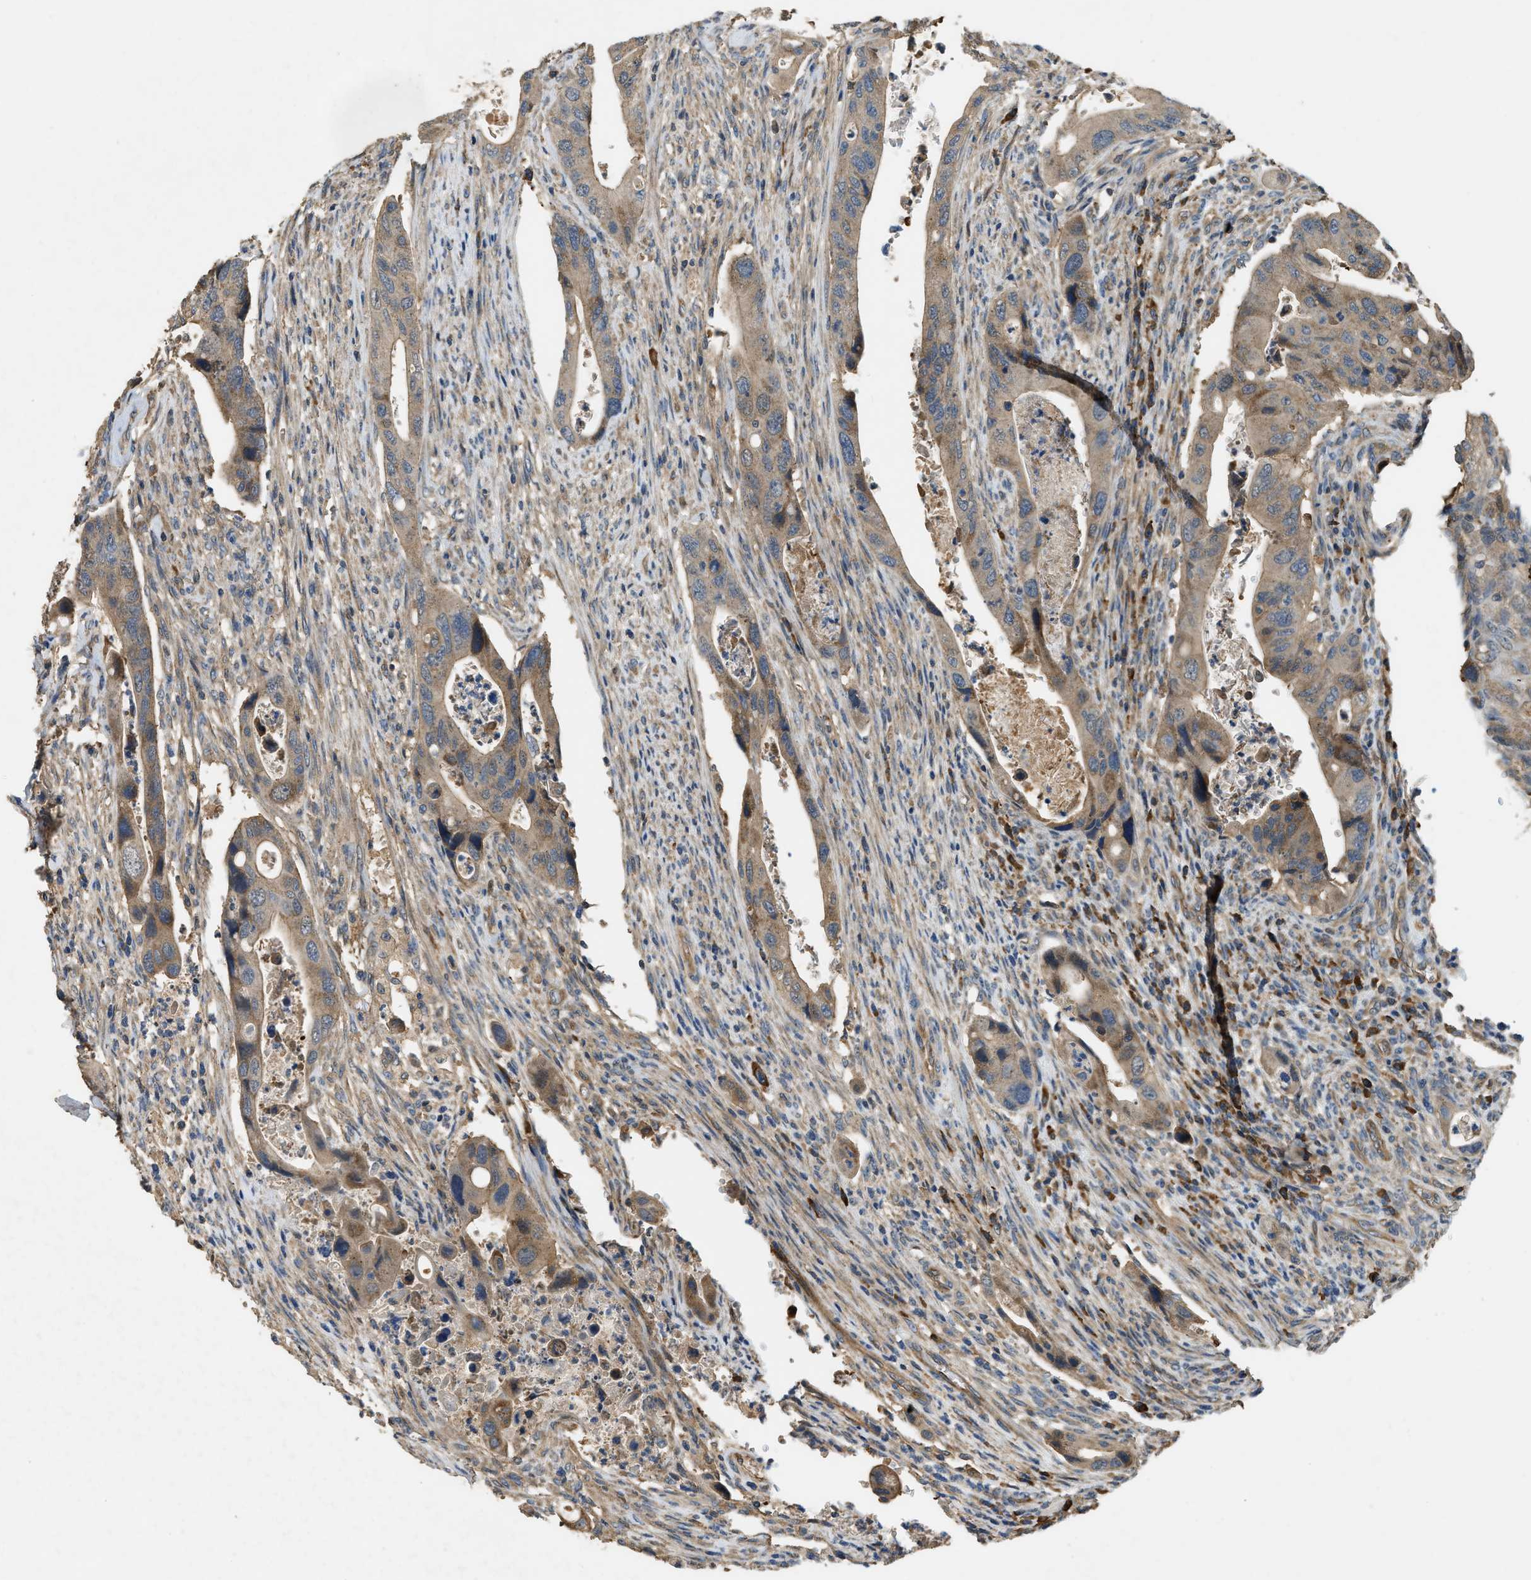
{"staining": {"intensity": "moderate", "quantity": ">75%", "location": "cytoplasmic/membranous"}, "tissue": "colorectal cancer", "cell_type": "Tumor cells", "image_type": "cancer", "snomed": [{"axis": "morphology", "description": "Adenocarcinoma, NOS"}, {"axis": "topography", "description": "Rectum"}], "caption": "Moderate cytoplasmic/membranous positivity is present in about >75% of tumor cells in colorectal adenocarcinoma.", "gene": "CFLAR", "patient": {"sex": "female", "age": 57}}